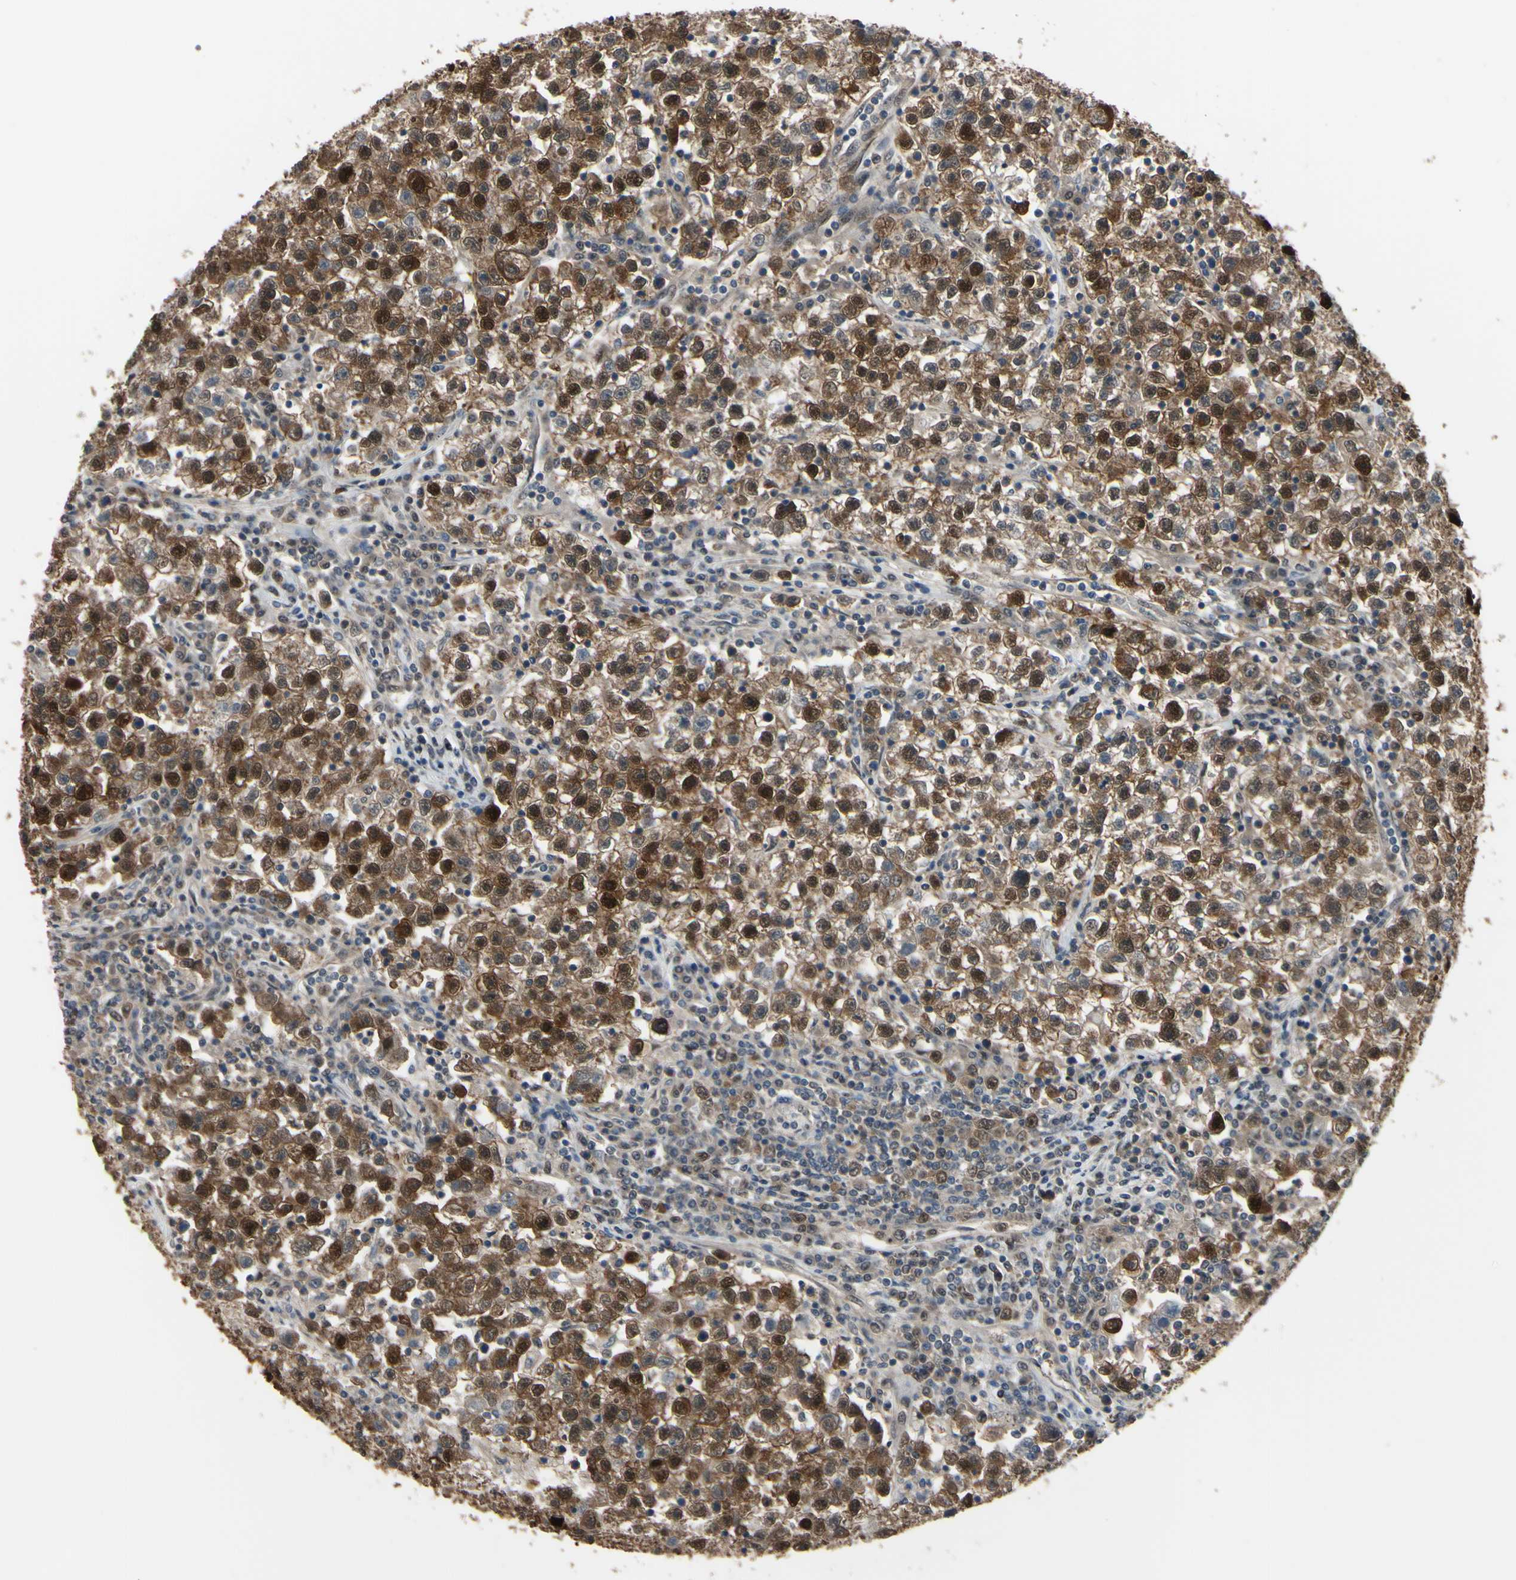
{"staining": {"intensity": "moderate", "quantity": ">75%", "location": "cytoplasmic/membranous,nuclear"}, "tissue": "testis cancer", "cell_type": "Tumor cells", "image_type": "cancer", "snomed": [{"axis": "morphology", "description": "Seminoma, NOS"}, {"axis": "topography", "description": "Testis"}], "caption": "Brown immunohistochemical staining in human testis cancer (seminoma) displays moderate cytoplasmic/membranous and nuclear staining in about >75% of tumor cells.", "gene": "HSPA4", "patient": {"sex": "male", "age": 22}}